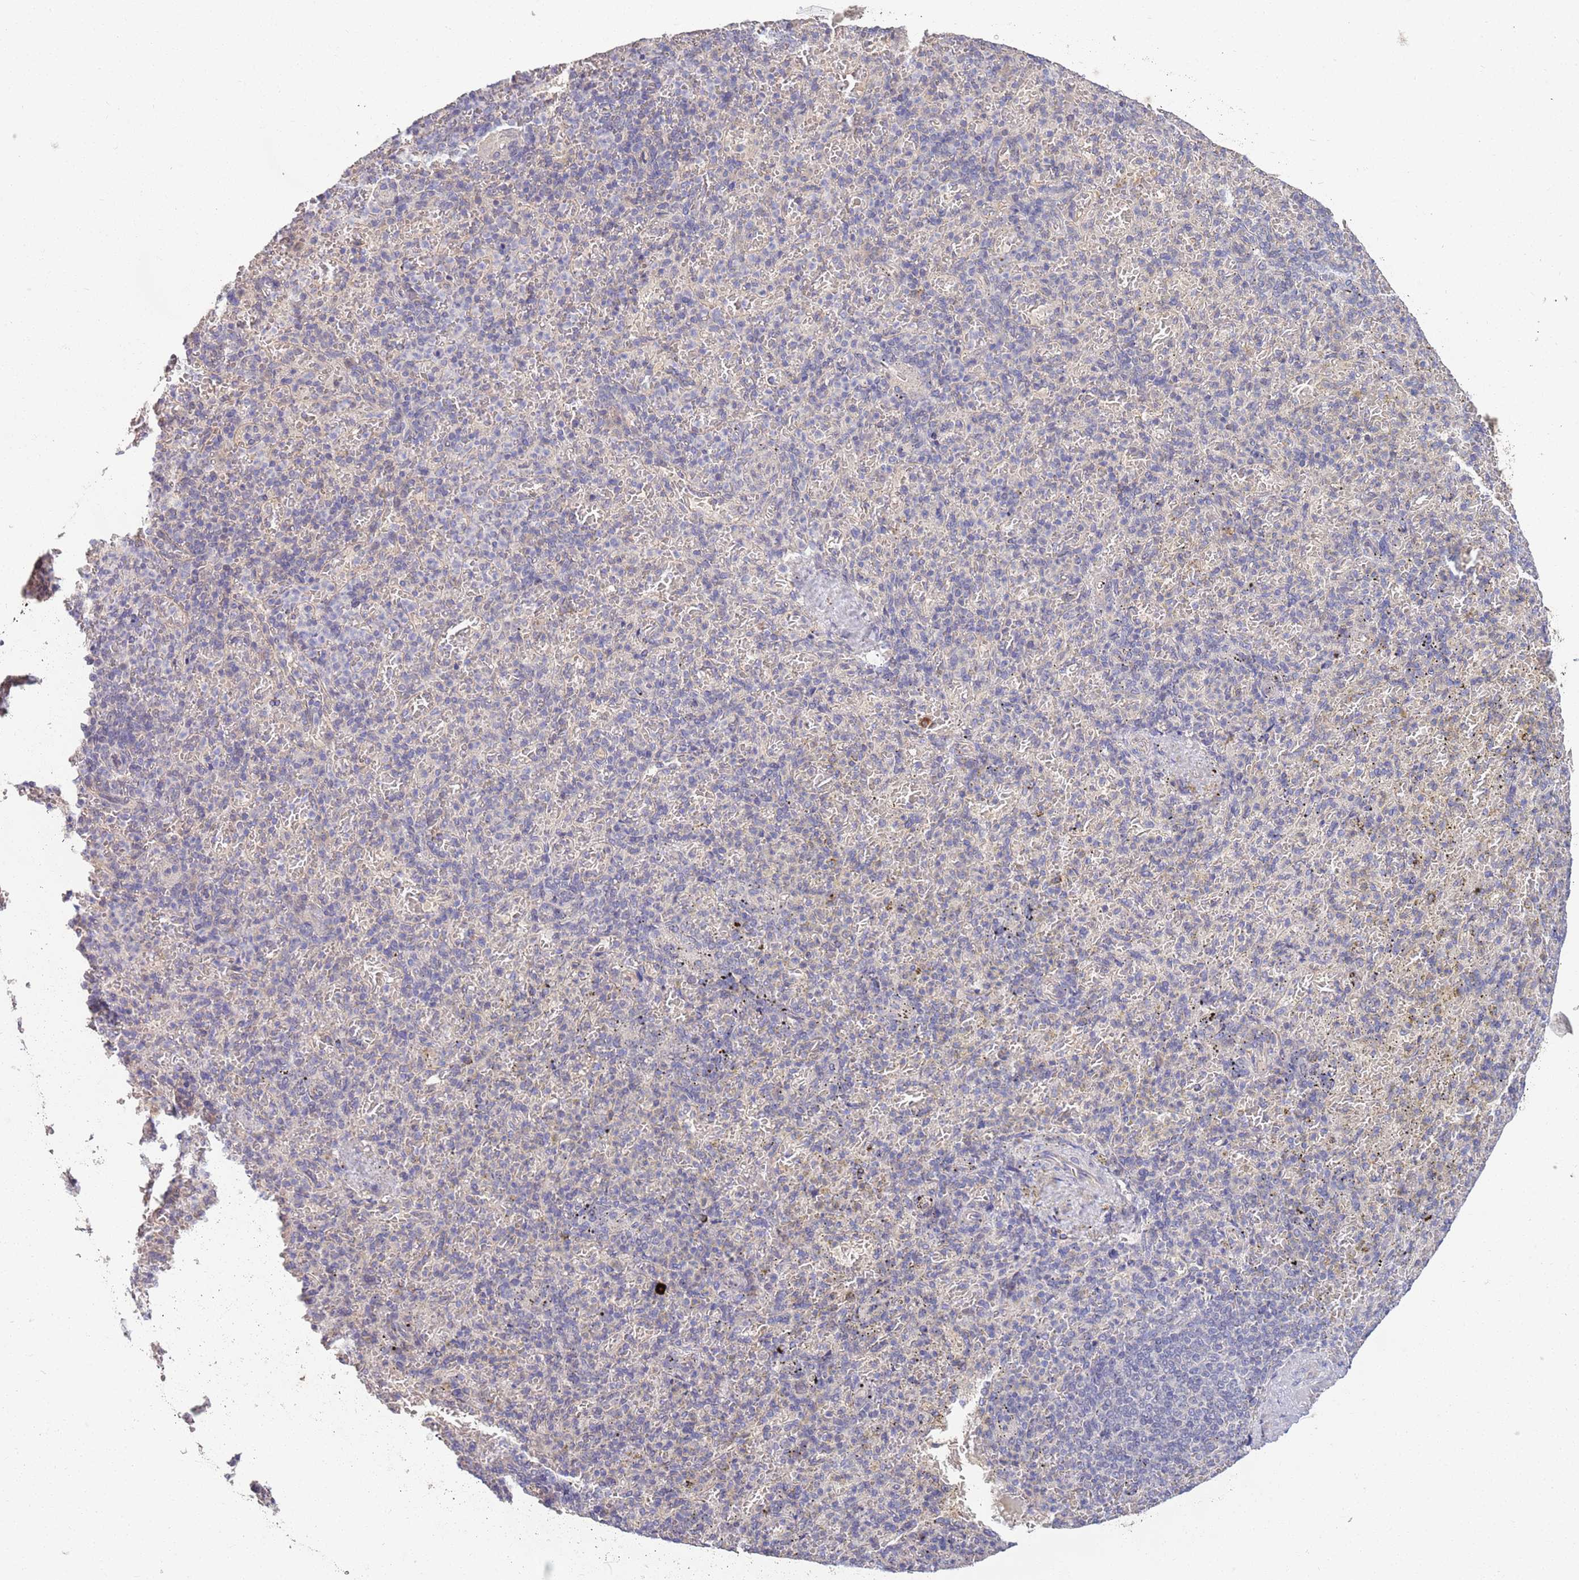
{"staining": {"intensity": "negative", "quantity": "none", "location": "none"}, "tissue": "spleen", "cell_type": "Cells in red pulp", "image_type": "normal", "snomed": [{"axis": "morphology", "description": "Normal tissue, NOS"}, {"axis": "topography", "description": "Spleen"}], "caption": "An immunohistochemistry micrograph of unremarkable spleen is shown. There is no staining in cells in red pulp of spleen.", "gene": "MARVELD2", "patient": {"sex": "female", "age": 74}}